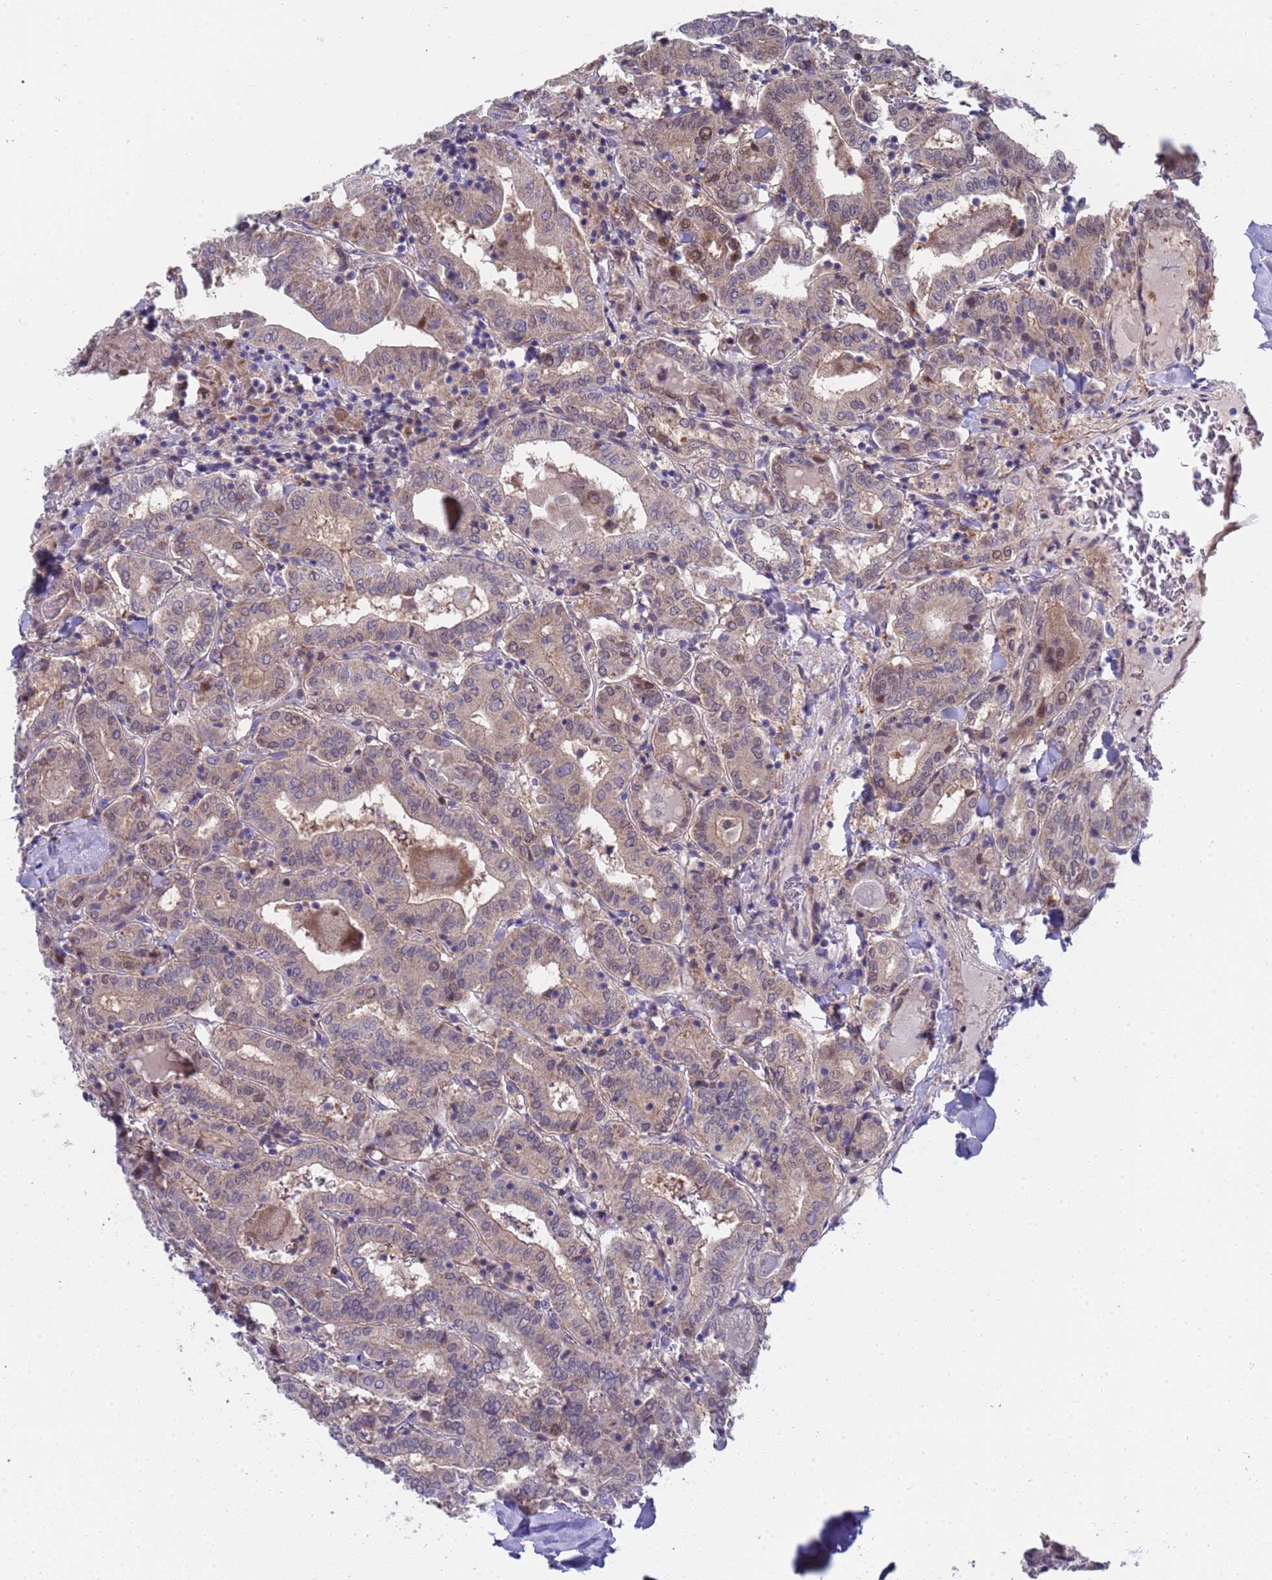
{"staining": {"intensity": "weak", "quantity": "25%-75%", "location": "cytoplasmic/membranous,nuclear"}, "tissue": "thyroid cancer", "cell_type": "Tumor cells", "image_type": "cancer", "snomed": [{"axis": "morphology", "description": "Papillary adenocarcinoma, NOS"}, {"axis": "topography", "description": "Thyroid gland"}], "caption": "IHC micrograph of thyroid cancer stained for a protein (brown), which reveals low levels of weak cytoplasmic/membranous and nuclear expression in about 25%-75% of tumor cells.", "gene": "ENOSF1", "patient": {"sex": "female", "age": 72}}